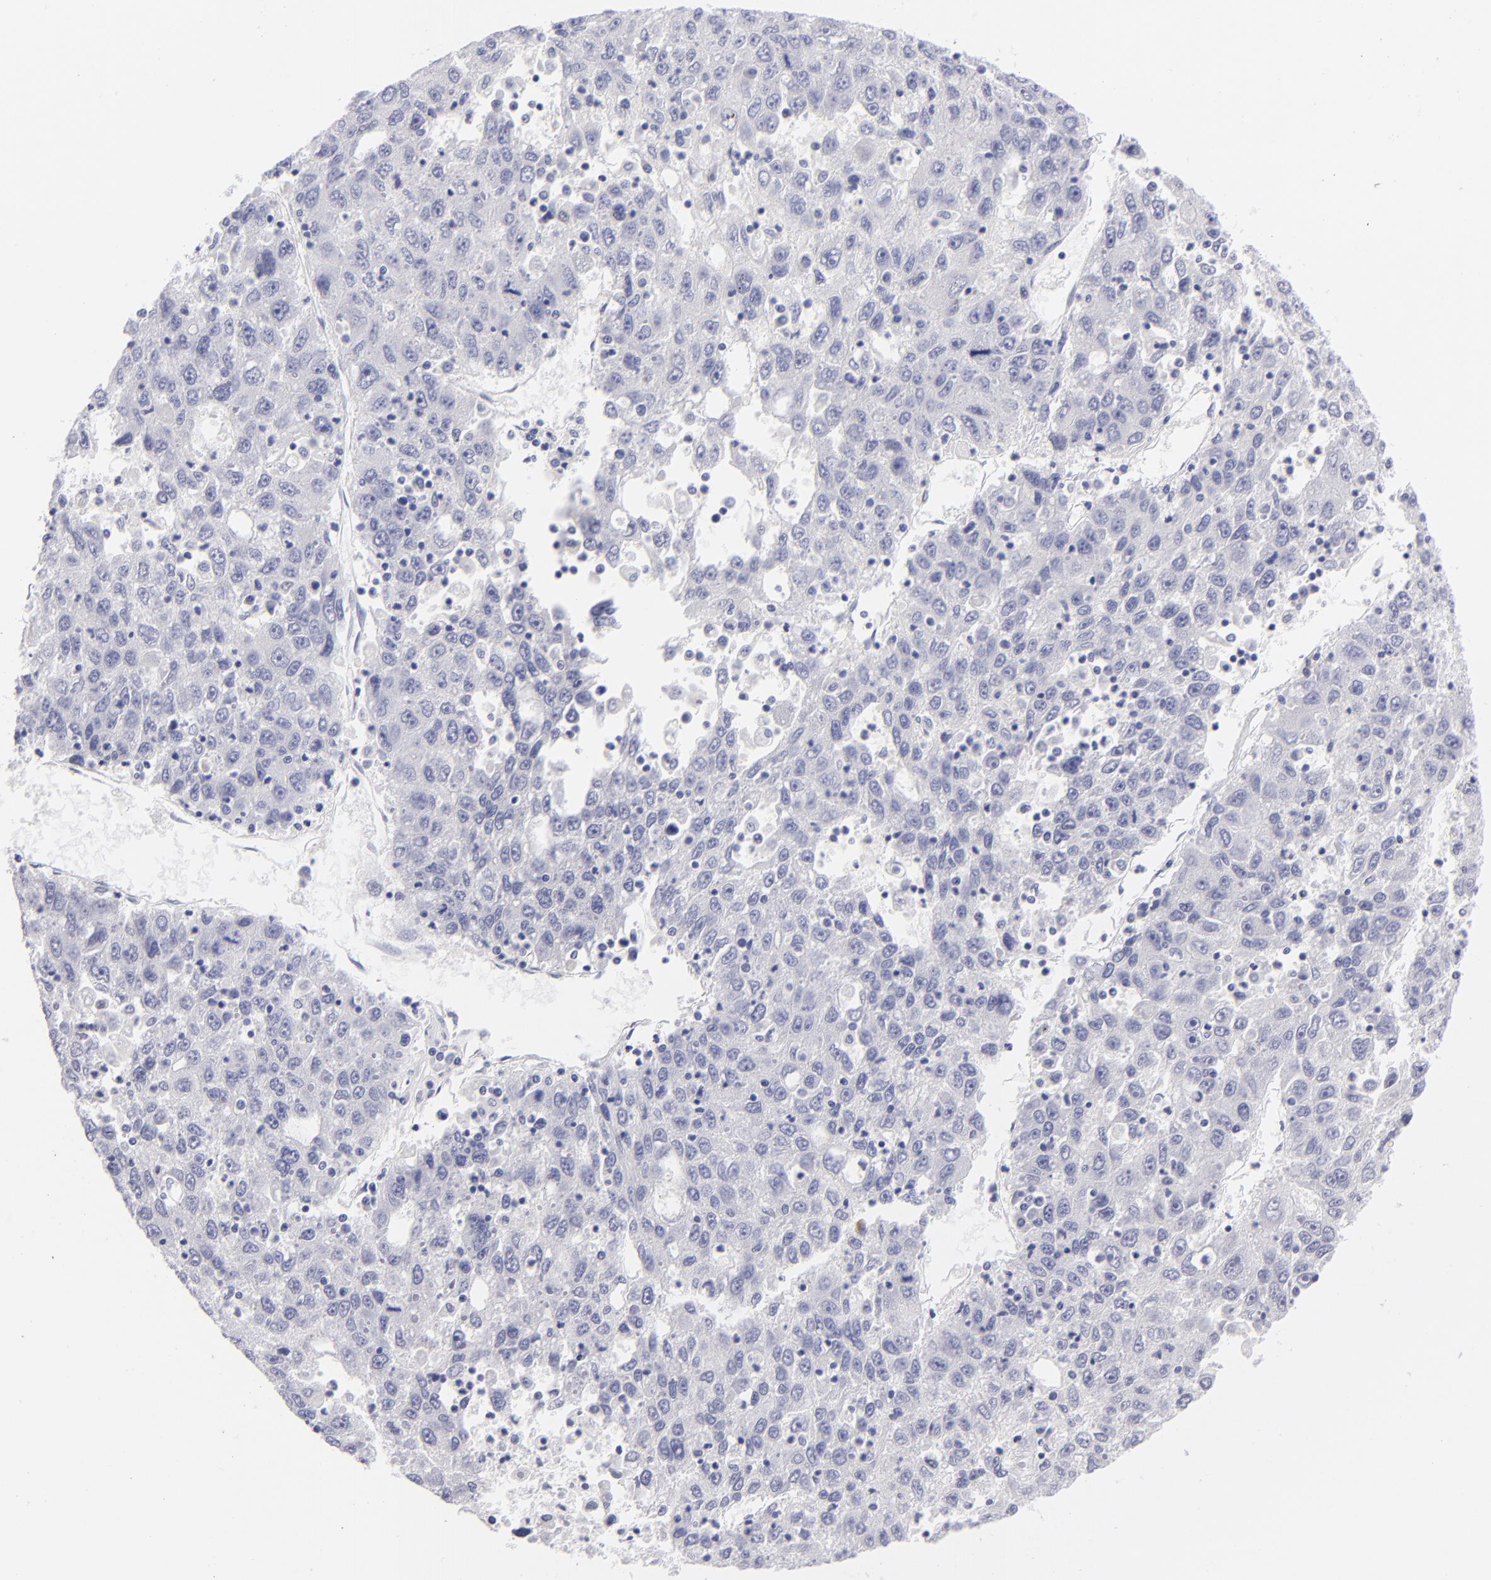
{"staining": {"intensity": "negative", "quantity": "none", "location": "none"}, "tissue": "liver cancer", "cell_type": "Tumor cells", "image_type": "cancer", "snomed": [{"axis": "morphology", "description": "Carcinoma, Hepatocellular, NOS"}, {"axis": "topography", "description": "Liver"}], "caption": "Micrograph shows no protein positivity in tumor cells of liver cancer (hepatocellular carcinoma) tissue. (DAB (3,3'-diaminobenzidine) IHC with hematoxylin counter stain).", "gene": "SLC1A2", "patient": {"sex": "male", "age": 49}}